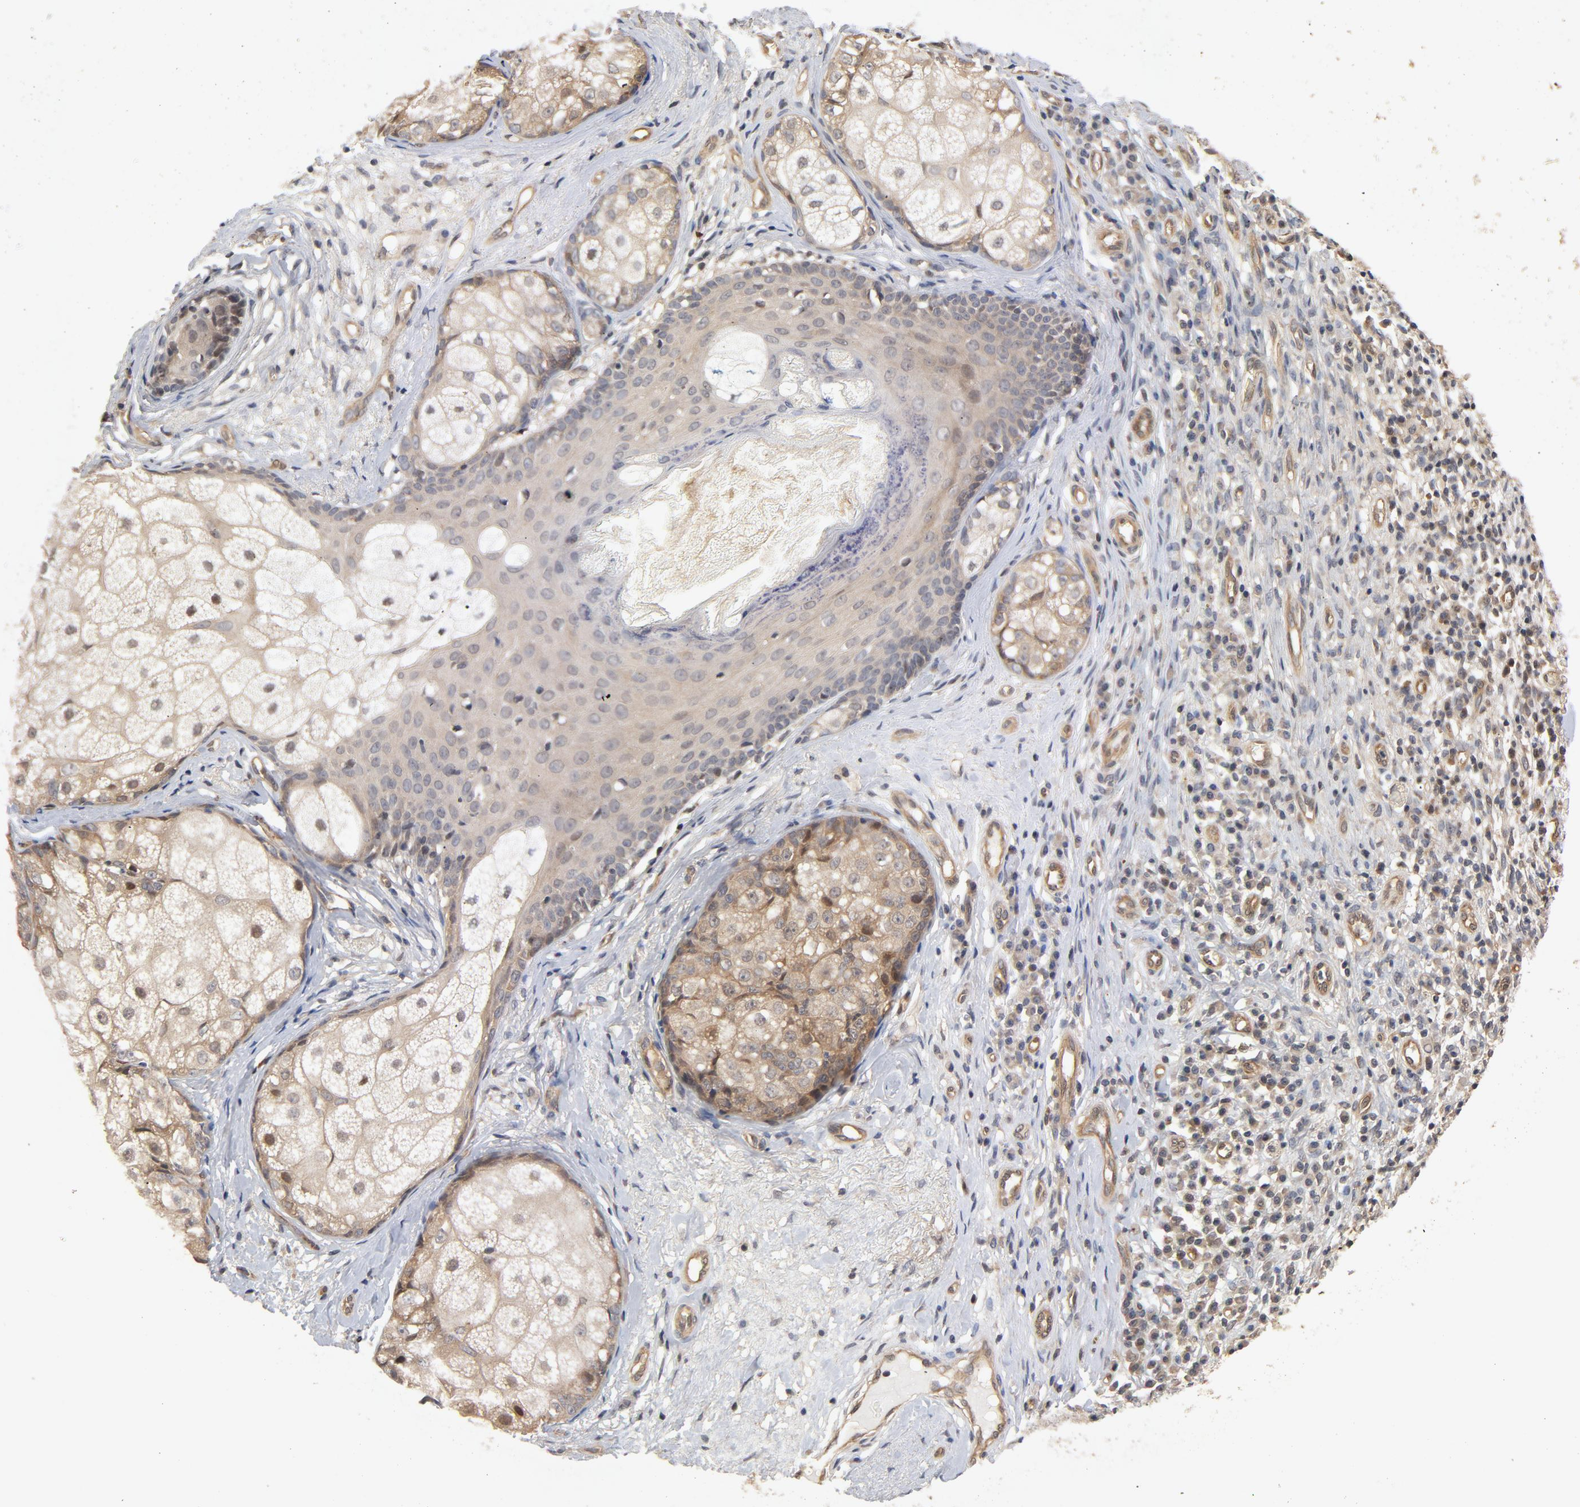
{"staining": {"intensity": "weak", "quantity": ">75%", "location": "cytoplasmic/membranous"}, "tissue": "skin cancer", "cell_type": "Tumor cells", "image_type": "cancer", "snomed": [{"axis": "morphology", "description": "Basal cell carcinoma"}, {"axis": "topography", "description": "Skin"}], "caption": "Immunohistochemistry (IHC) (DAB (3,3'-diaminobenzidine)) staining of skin cancer shows weak cytoplasmic/membranous protein positivity in about >75% of tumor cells.", "gene": "CDC37", "patient": {"sex": "male", "age": 87}}